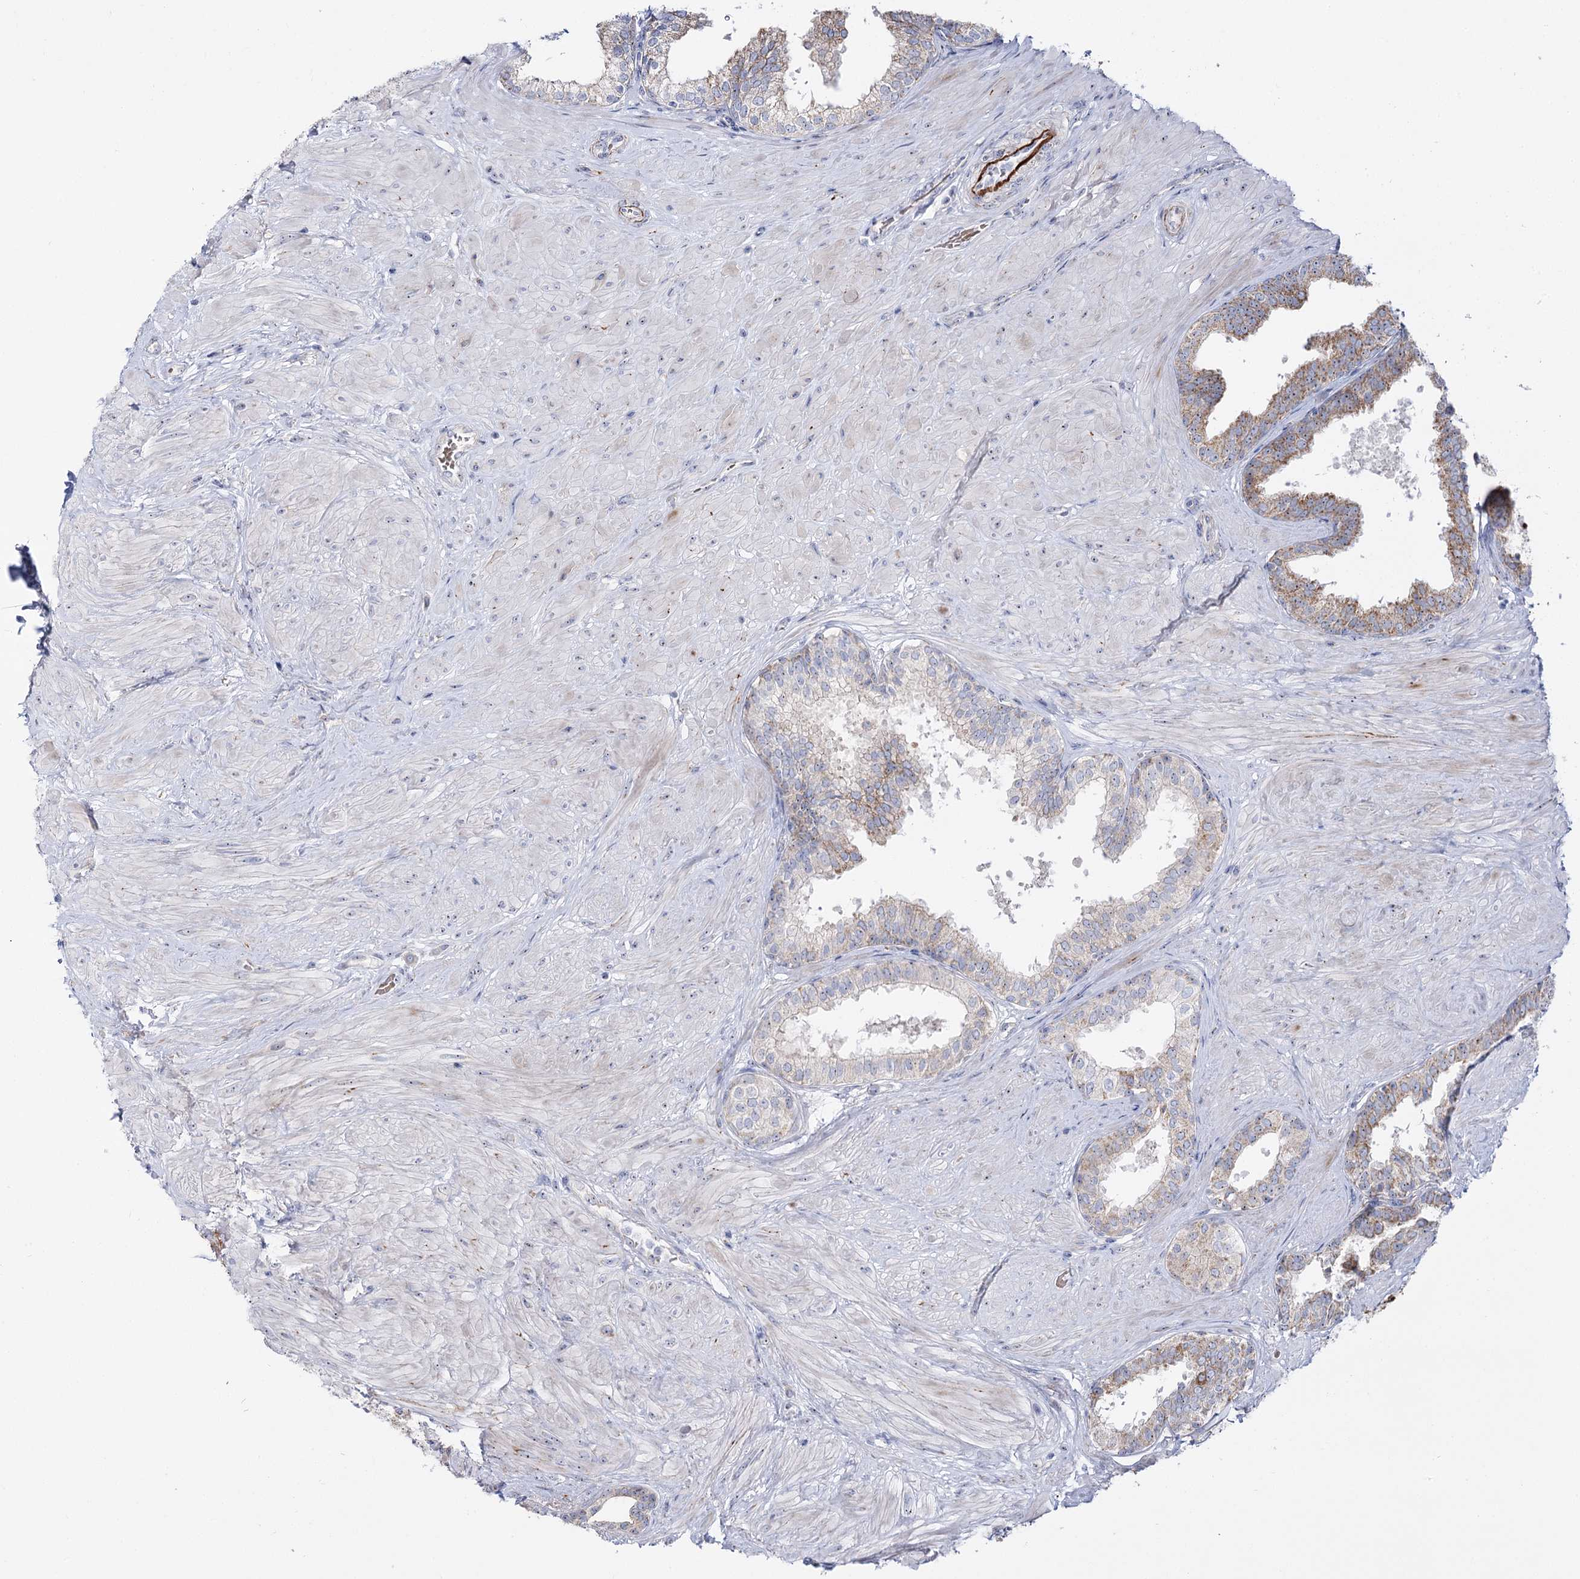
{"staining": {"intensity": "moderate", "quantity": "<25%", "location": "cytoplasmic/membranous"}, "tissue": "prostate", "cell_type": "Glandular cells", "image_type": "normal", "snomed": [{"axis": "morphology", "description": "Normal tissue, NOS"}, {"axis": "topography", "description": "Prostate"}], "caption": "Glandular cells exhibit low levels of moderate cytoplasmic/membranous expression in approximately <25% of cells in normal prostate.", "gene": "SUOX", "patient": {"sex": "male", "age": 48}}